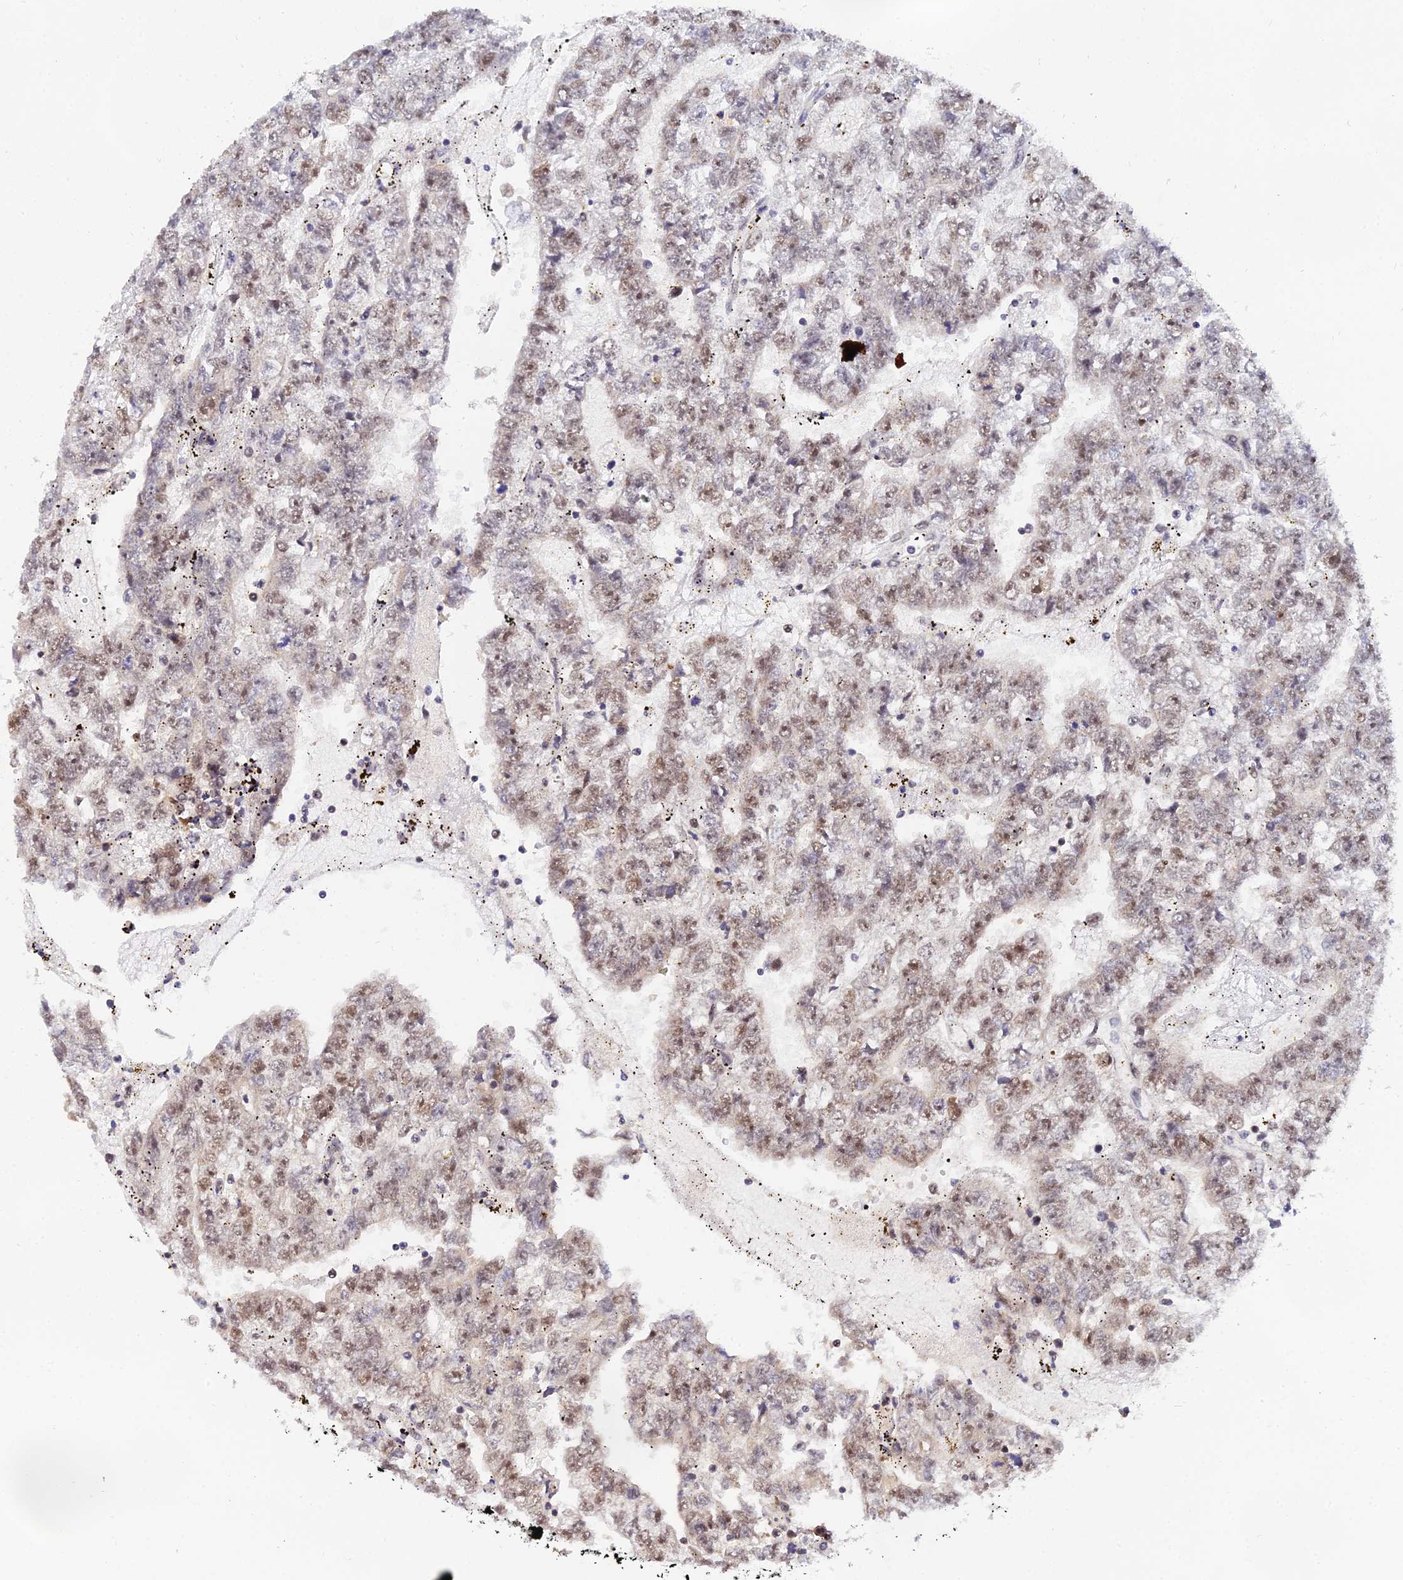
{"staining": {"intensity": "moderate", "quantity": "25%-75%", "location": "nuclear"}, "tissue": "testis cancer", "cell_type": "Tumor cells", "image_type": "cancer", "snomed": [{"axis": "morphology", "description": "Carcinoma, Embryonal, NOS"}, {"axis": "topography", "description": "Testis"}], "caption": "IHC of human testis embryonal carcinoma shows medium levels of moderate nuclear staining in about 25%-75% of tumor cells.", "gene": "EXOSC3", "patient": {"sex": "male", "age": 25}}